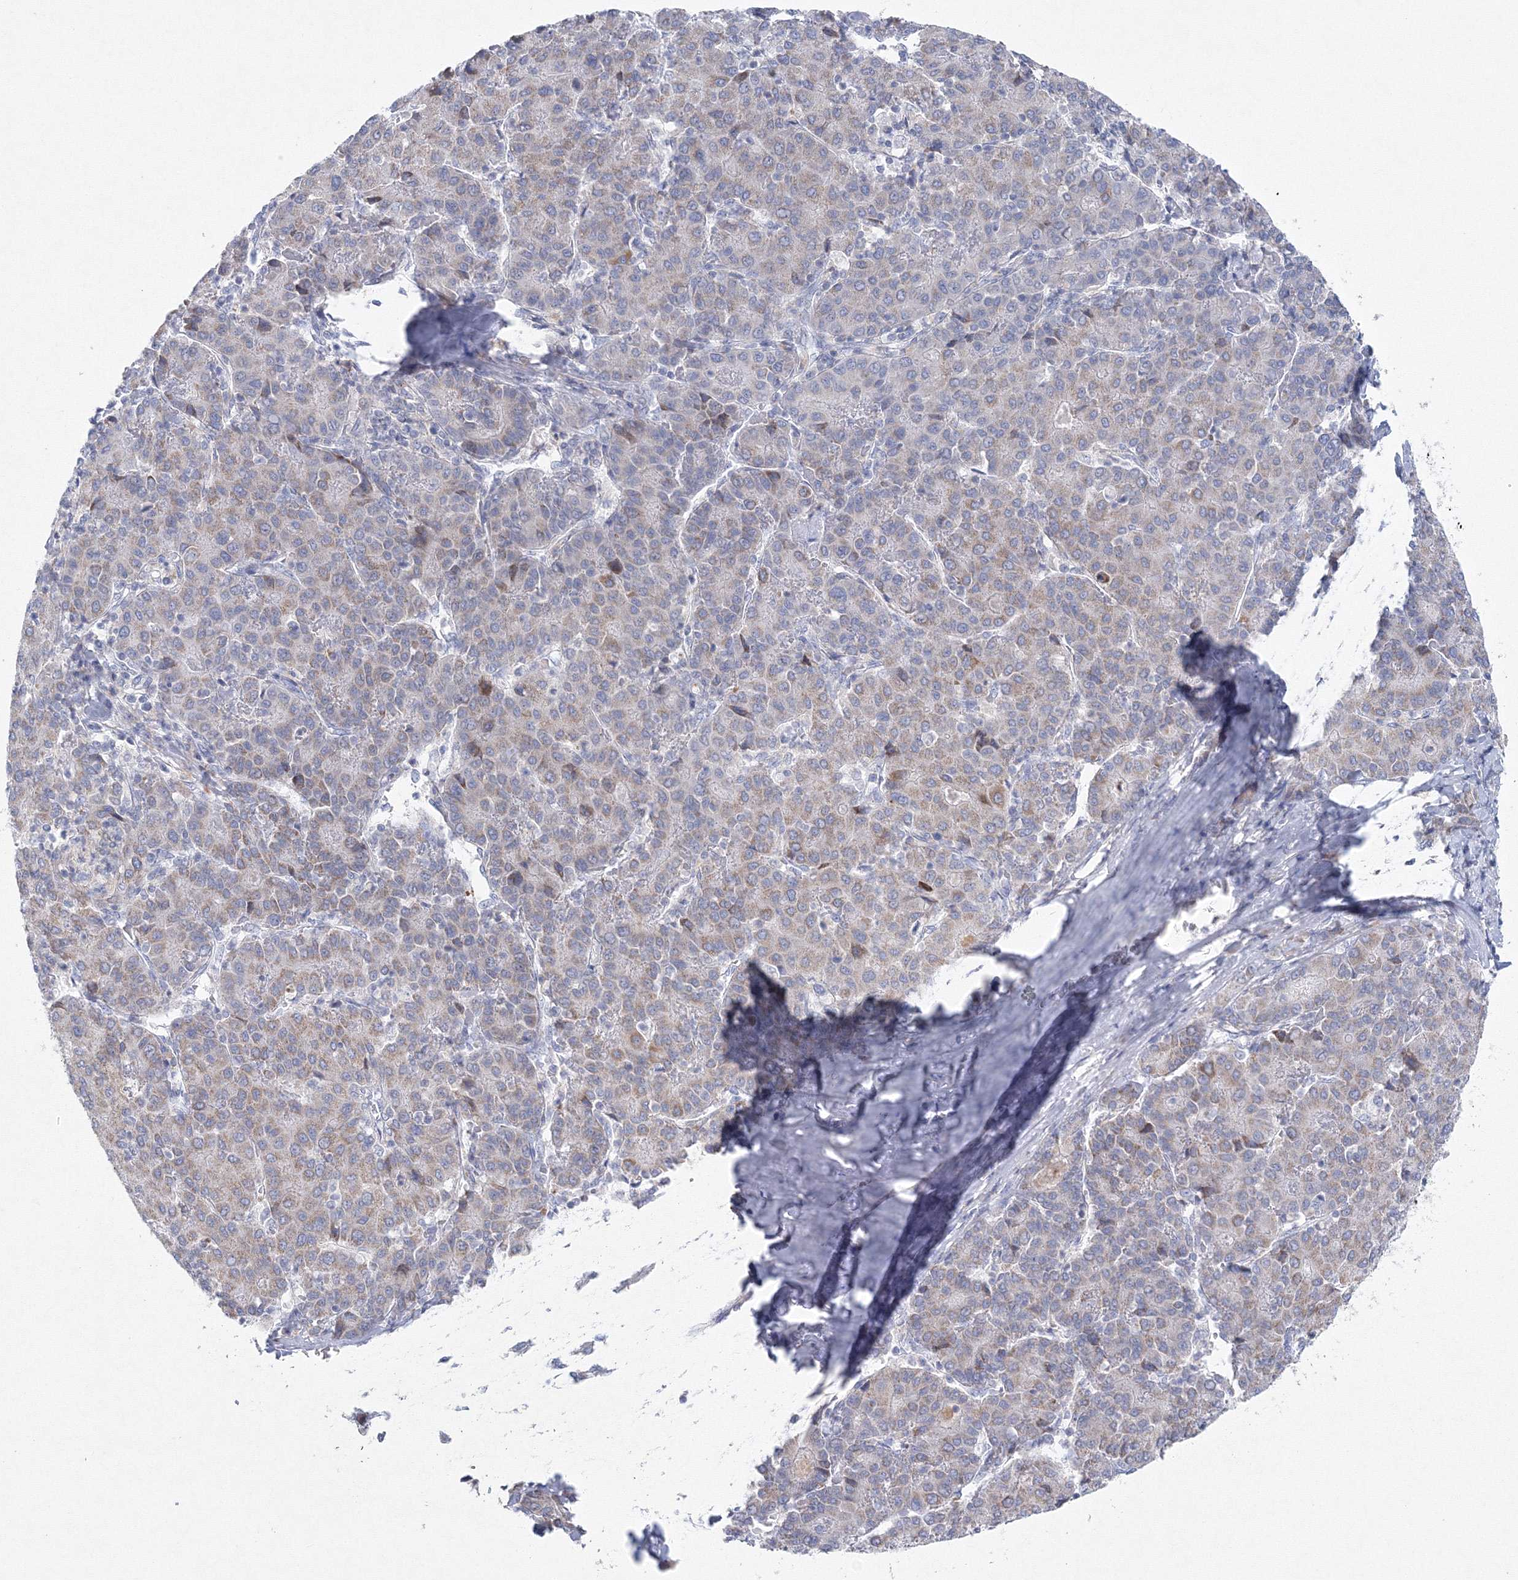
{"staining": {"intensity": "negative", "quantity": "none", "location": "none"}, "tissue": "liver cancer", "cell_type": "Tumor cells", "image_type": "cancer", "snomed": [{"axis": "morphology", "description": "Carcinoma, Hepatocellular, NOS"}, {"axis": "topography", "description": "Liver"}], "caption": "DAB immunohistochemical staining of human liver cancer displays no significant positivity in tumor cells.", "gene": "NIPAL1", "patient": {"sex": "male", "age": 65}}